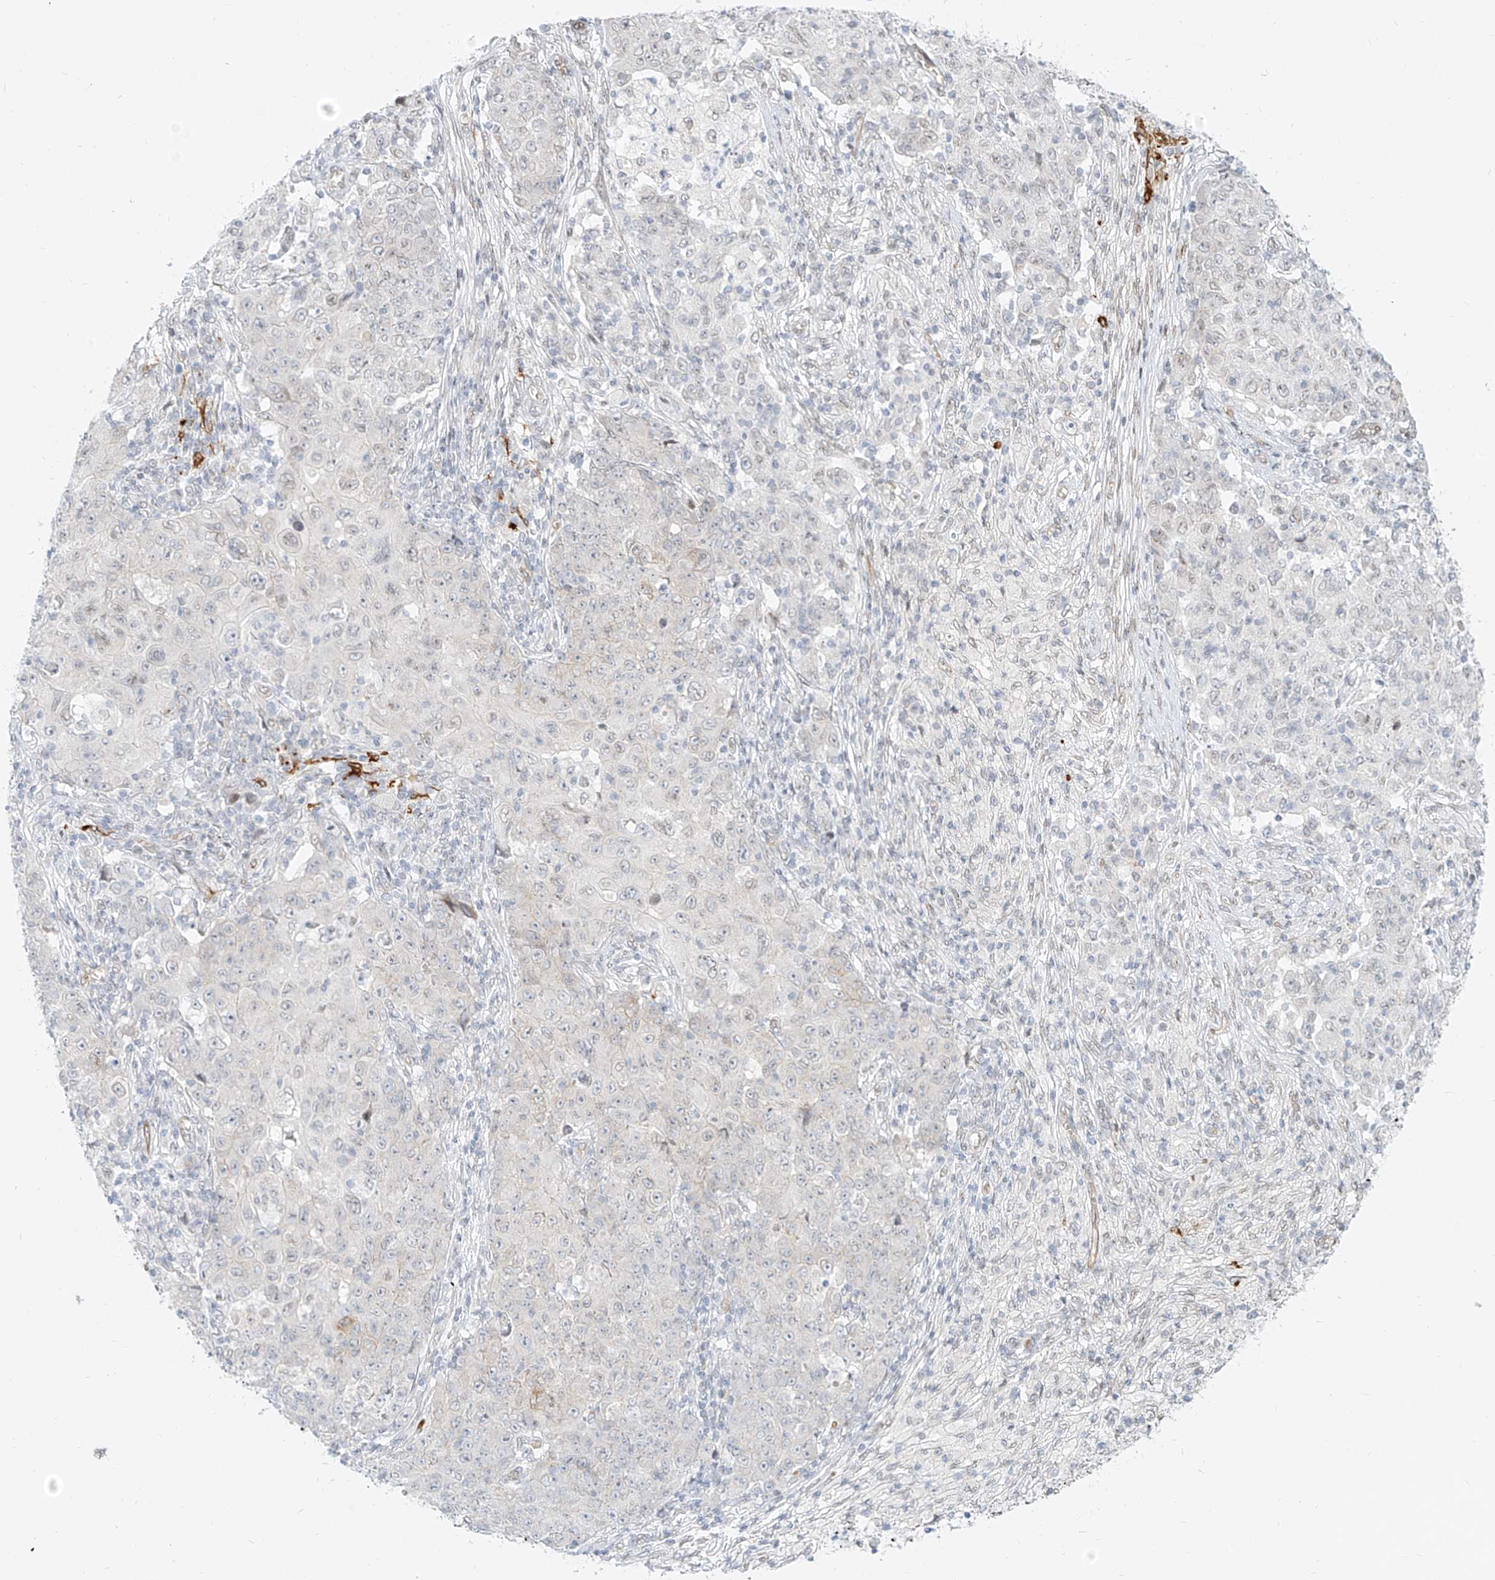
{"staining": {"intensity": "negative", "quantity": "none", "location": "none"}, "tissue": "ovarian cancer", "cell_type": "Tumor cells", "image_type": "cancer", "snomed": [{"axis": "morphology", "description": "Carcinoma, endometroid"}, {"axis": "topography", "description": "Ovary"}], "caption": "A high-resolution histopathology image shows immunohistochemistry staining of ovarian cancer, which exhibits no significant staining in tumor cells. (Immunohistochemistry, brightfield microscopy, high magnification).", "gene": "NHSL1", "patient": {"sex": "female", "age": 42}}